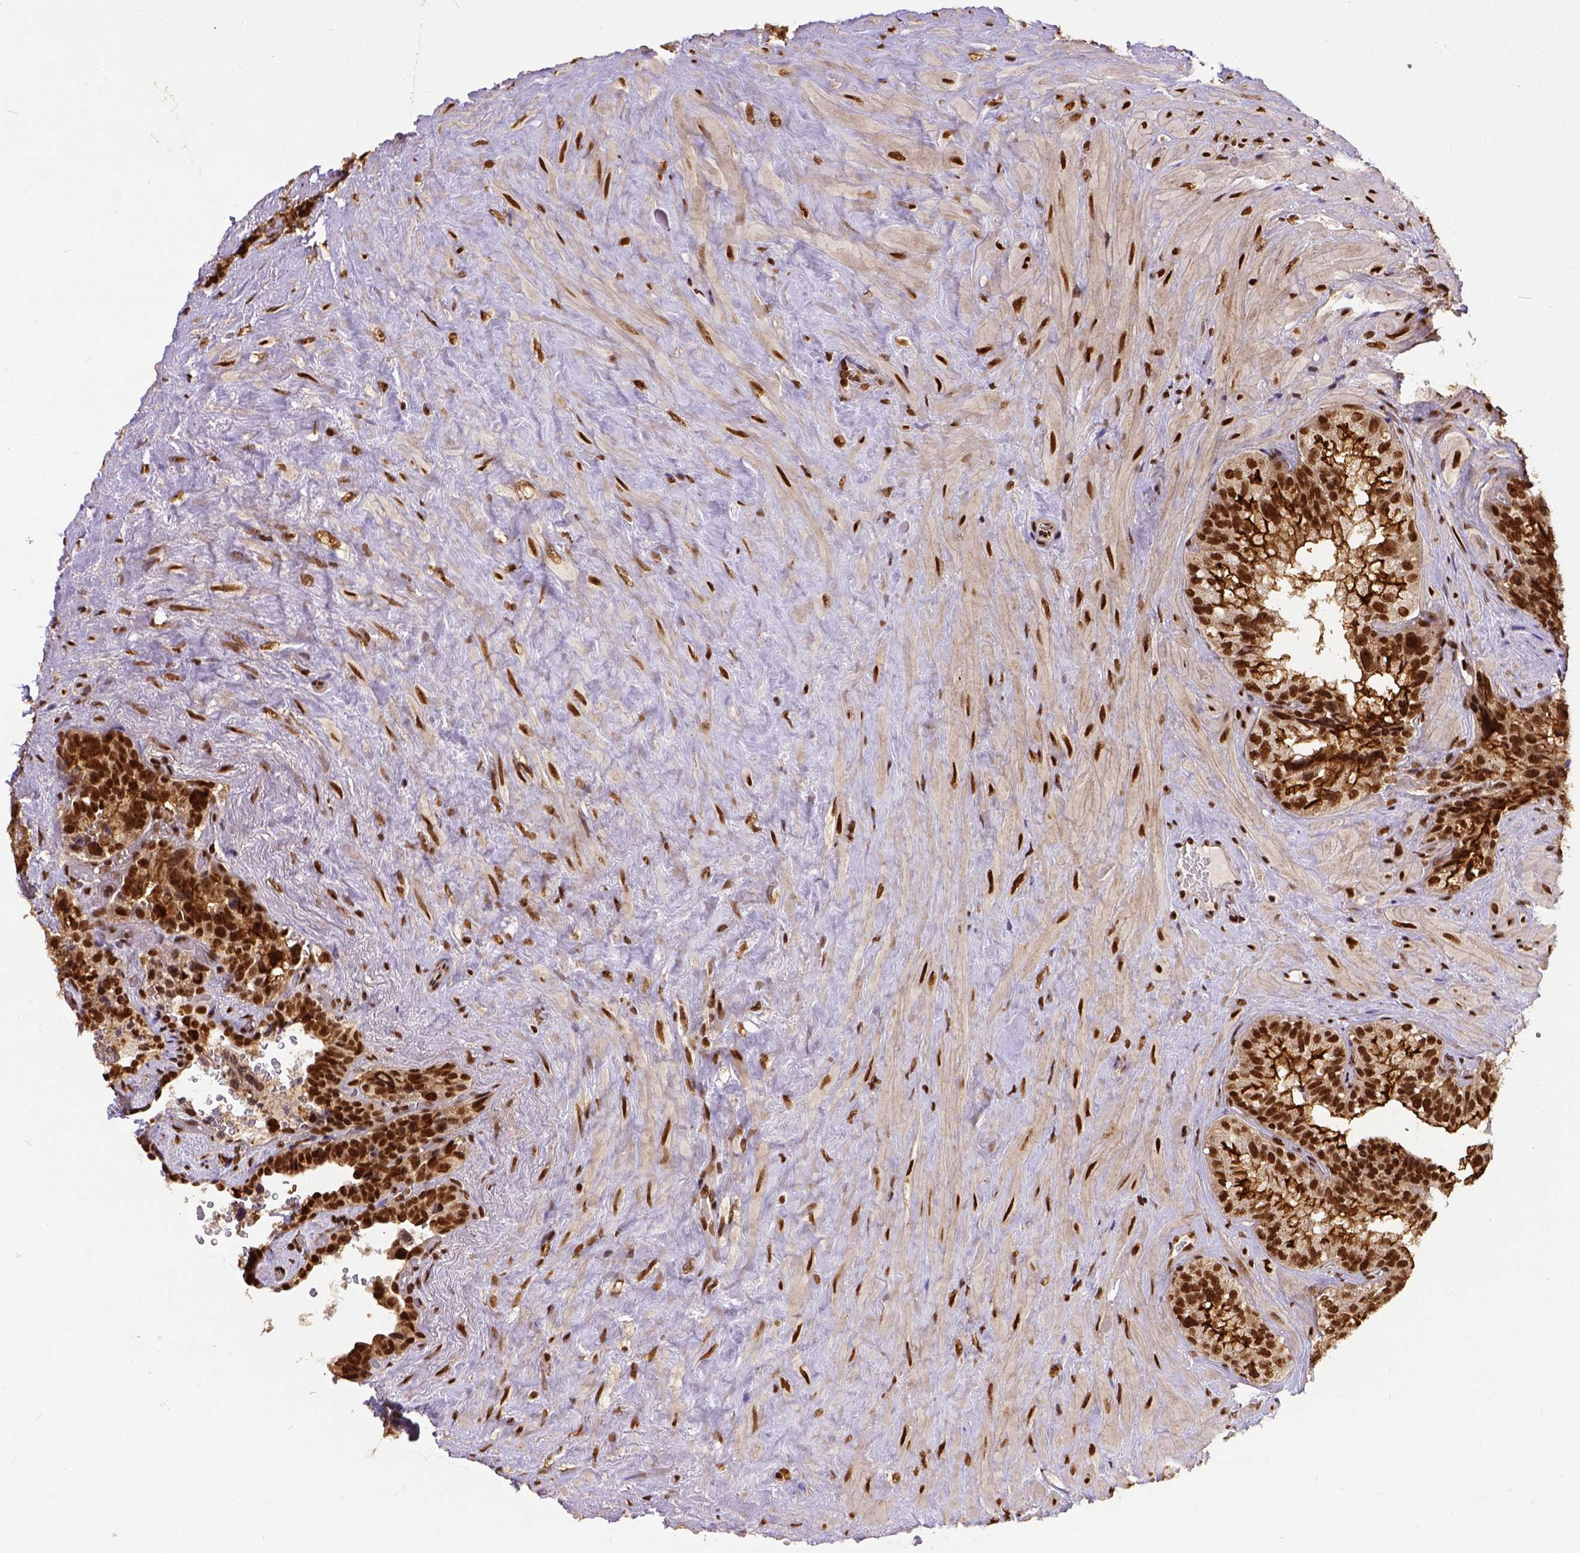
{"staining": {"intensity": "strong", "quantity": ">75%", "location": "nuclear"}, "tissue": "seminal vesicle", "cell_type": "Glandular cells", "image_type": "normal", "snomed": [{"axis": "morphology", "description": "Normal tissue, NOS"}, {"axis": "topography", "description": "Seminal veicle"}], "caption": "Seminal vesicle stained for a protein displays strong nuclear positivity in glandular cells.", "gene": "NACC1", "patient": {"sex": "male", "age": 69}}